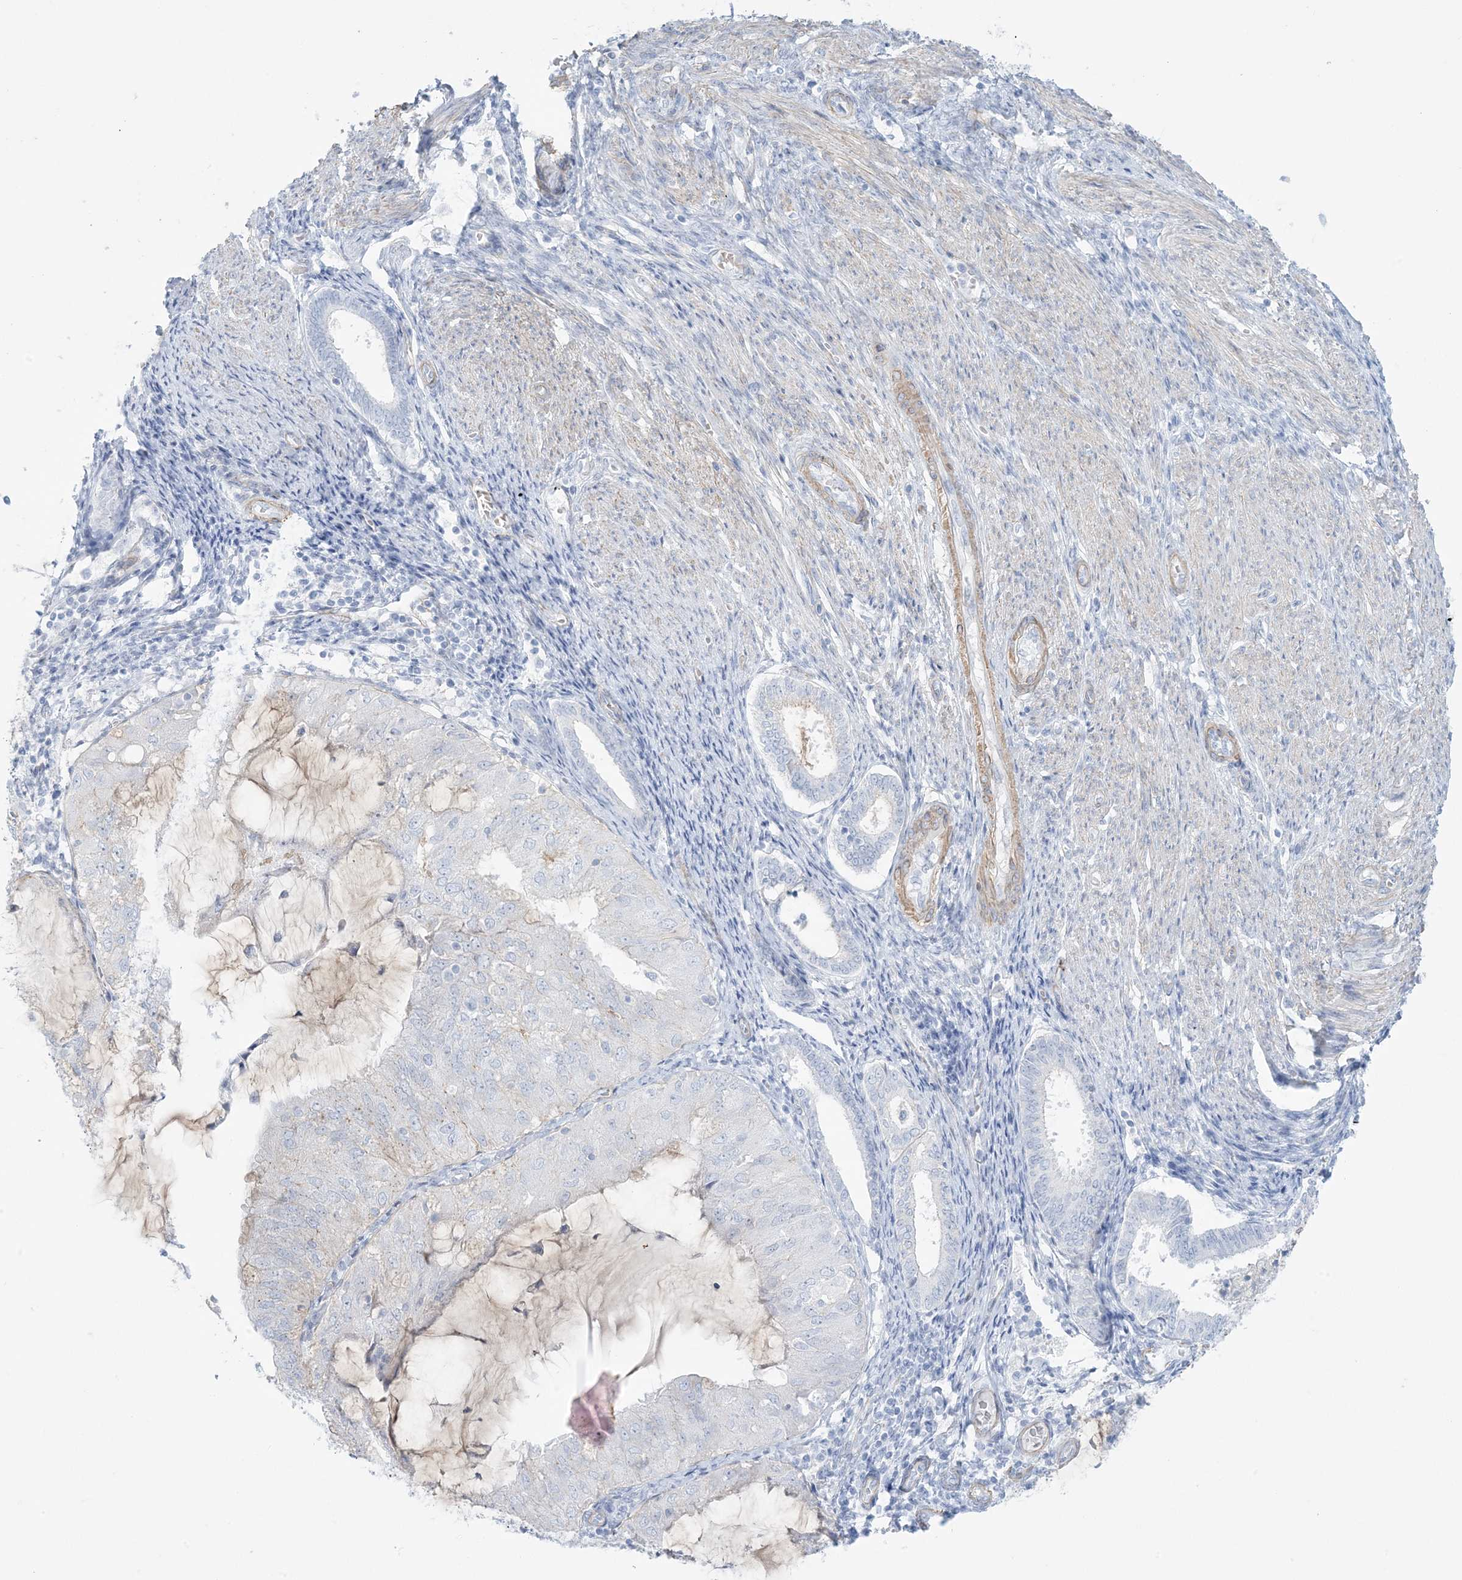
{"staining": {"intensity": "negative", "quantity": "none", "location": "none"}, "tissue": "endometrial cancer", "cell_type": "Tumor cells", "image_type": "cancer", "snomed": [{"axis": "morphology", "description": "Adenocarcinoma, NOS"}, {"axis": "topography", "description": "Endometrium"}], "caption": "Tumor cells are negative for brown protein staining in endometrial adenocarcinoma. The staining was performed using DAB to visualize the protein expression in brown, while the nuclei were stained in blue with hematoxylin (Magnification: 20x).", "gene": "AGXT", "patient": {"sex": "female", "age": 81}}